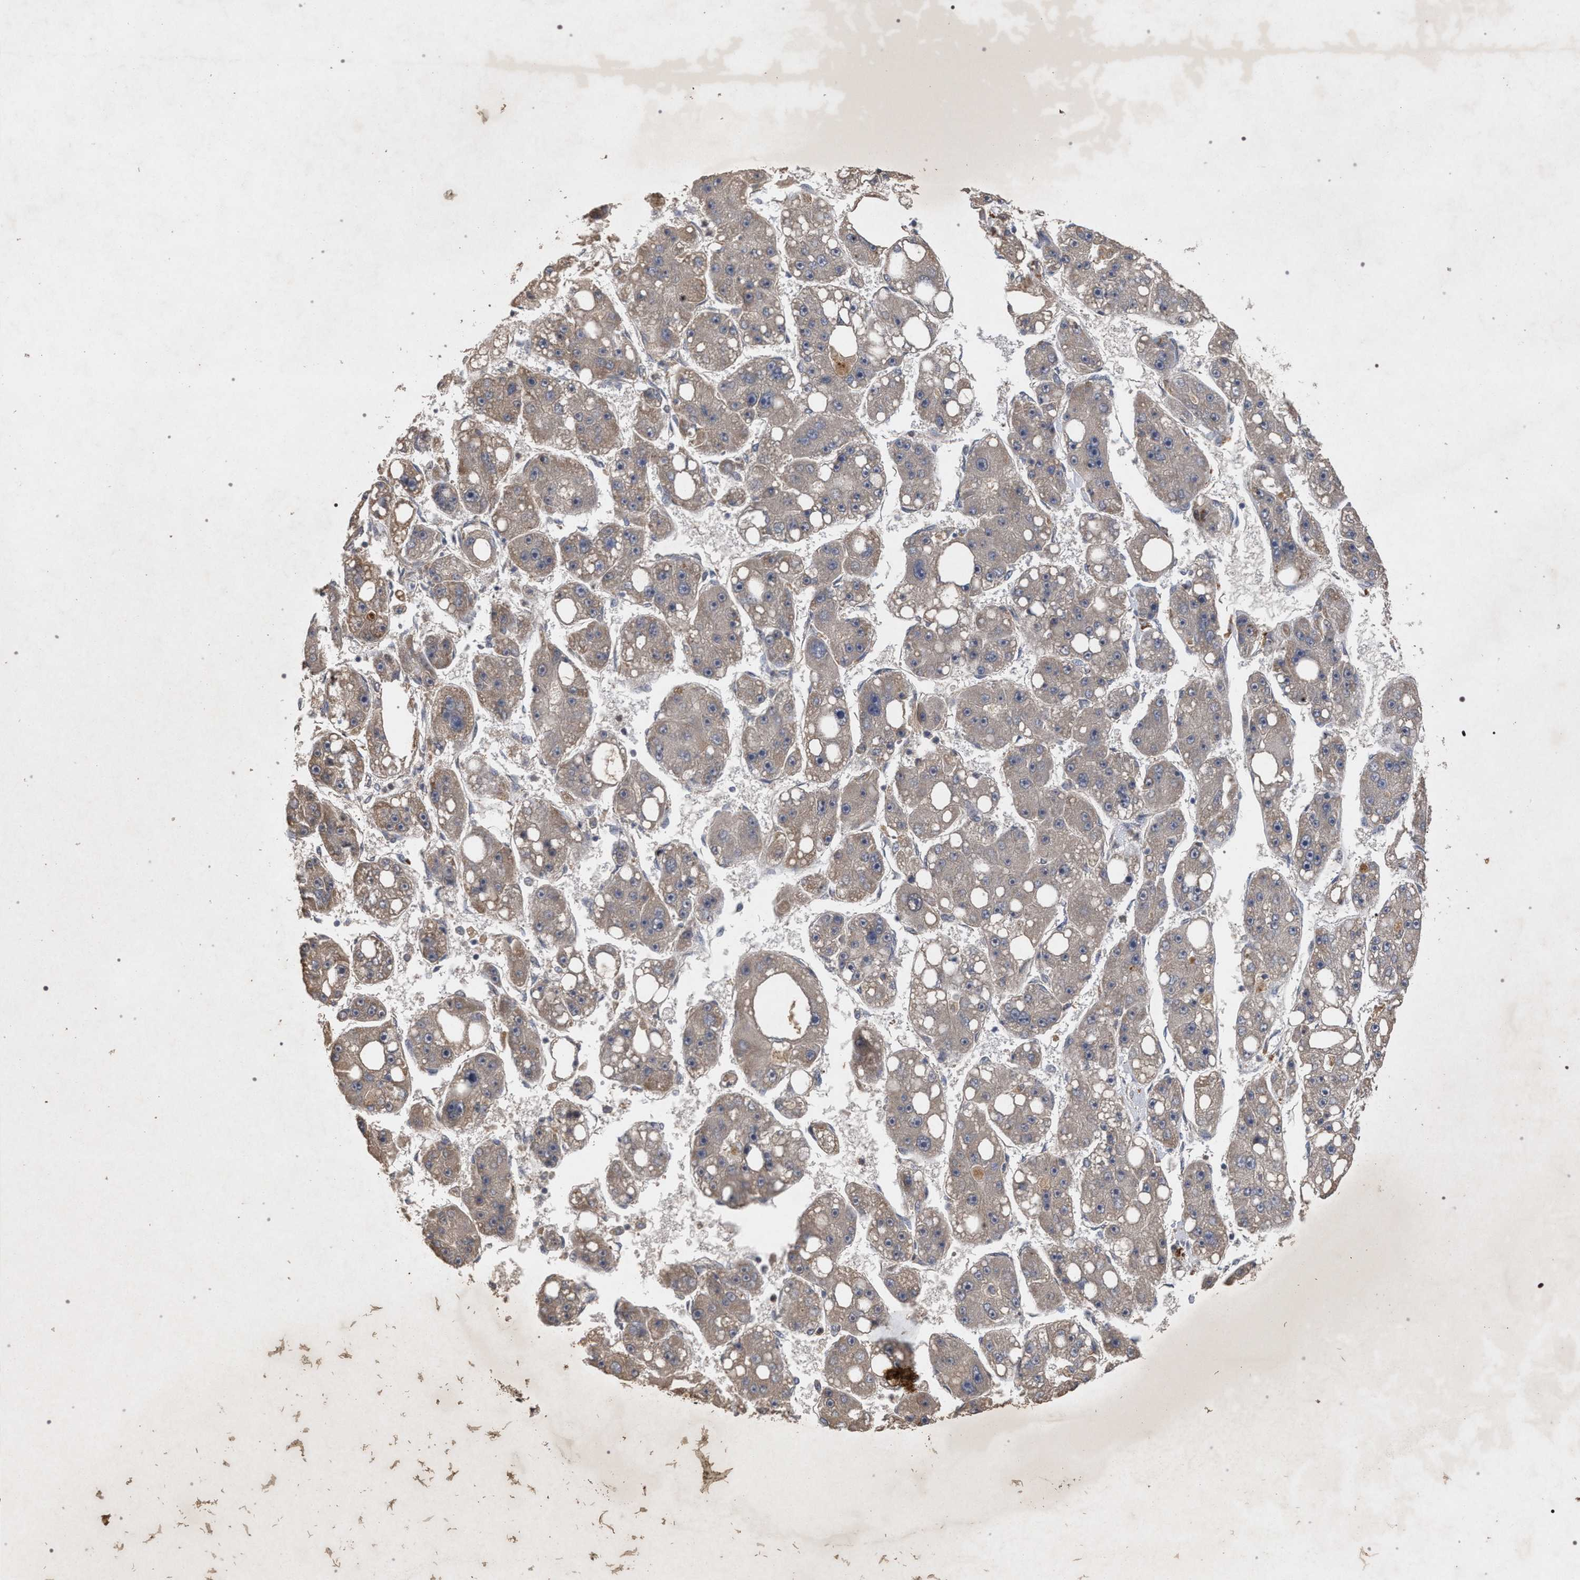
{"staining": {"intensity": "weak", "quantity": "<25%", "location": "cytoplasmic/membranous"}, "tissue": "liver cancer", "cell_type": "Tumor cells", "image_type": "cancer", "snomed": [{"axis": "morphology", "description": "Carcinoma, Hepatocellular, NOS"}, {"axis": "topography", "description": "Liver"}], "caption": "Micrograph shows no protein staining in tumor cells of liver hepatocellular carcinoma tissue. (DAB immunohistochemistry with hematoxylin counter stain).", "gene": "PKD2L1", "patient": {"sex": "female", "age": 61}}